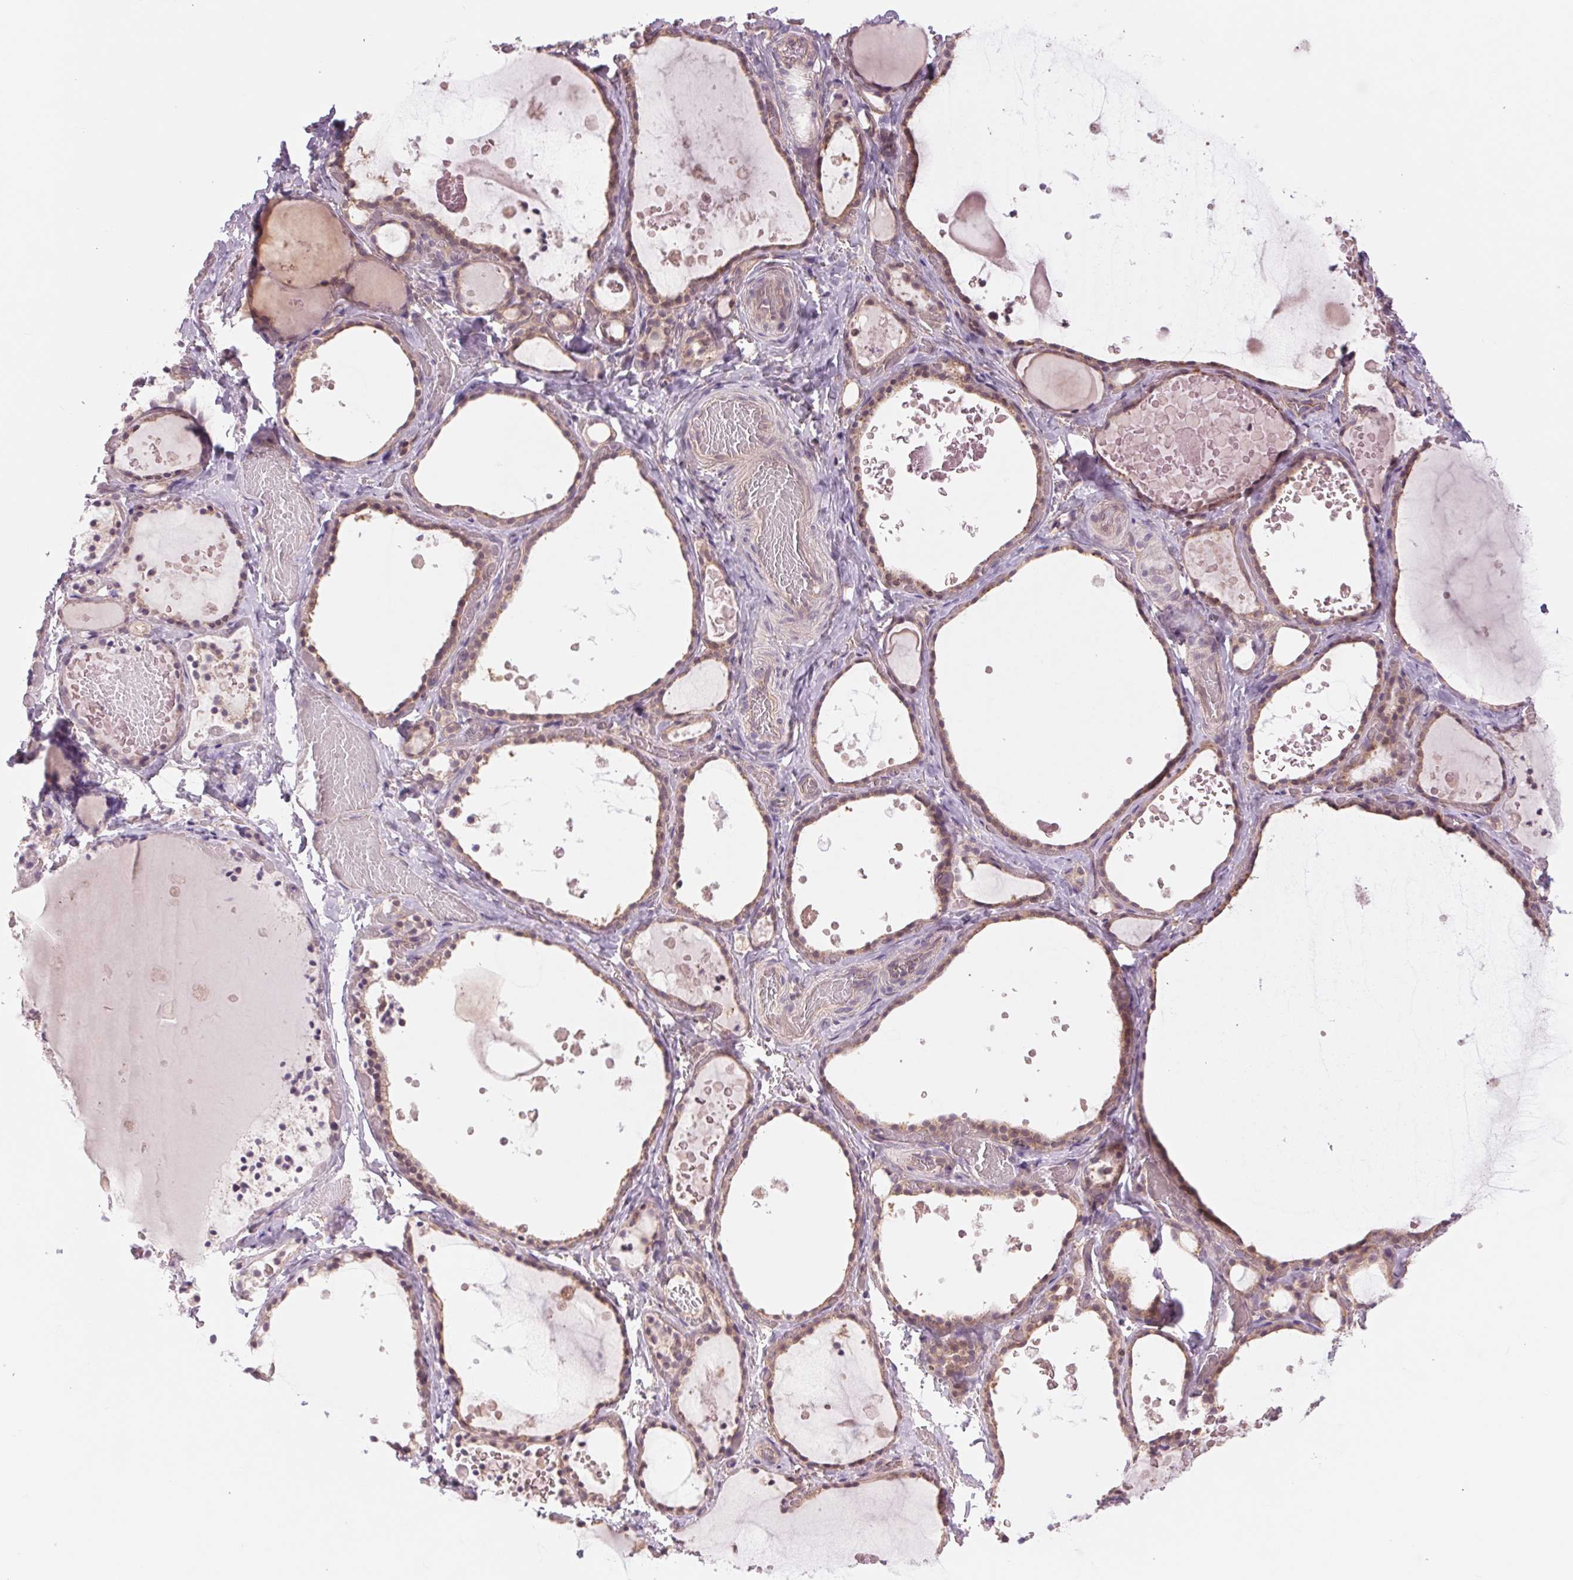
{"staining": {"intensity": "weak", "quantity": ">75%", "location": "cytoplasmic/membranous"}, "tissue": "thyroid gland", "cell_type": "Glandular cells", "image_type": "normal", "snomed": [{"axis": "morphology", "description": "Normal tissue, NOS"}, {"axis": "topography", "description": "Thyroid gland"}], "caption": "Immunohistochemical staining of benign thyroid gland demonstrates >75% levels of weak cytoplasmic/membranous protein expression in approximately >75% of glandular cells.", "gene": "SH3RF2", "patient": {"sex": "female", "age": 56}}